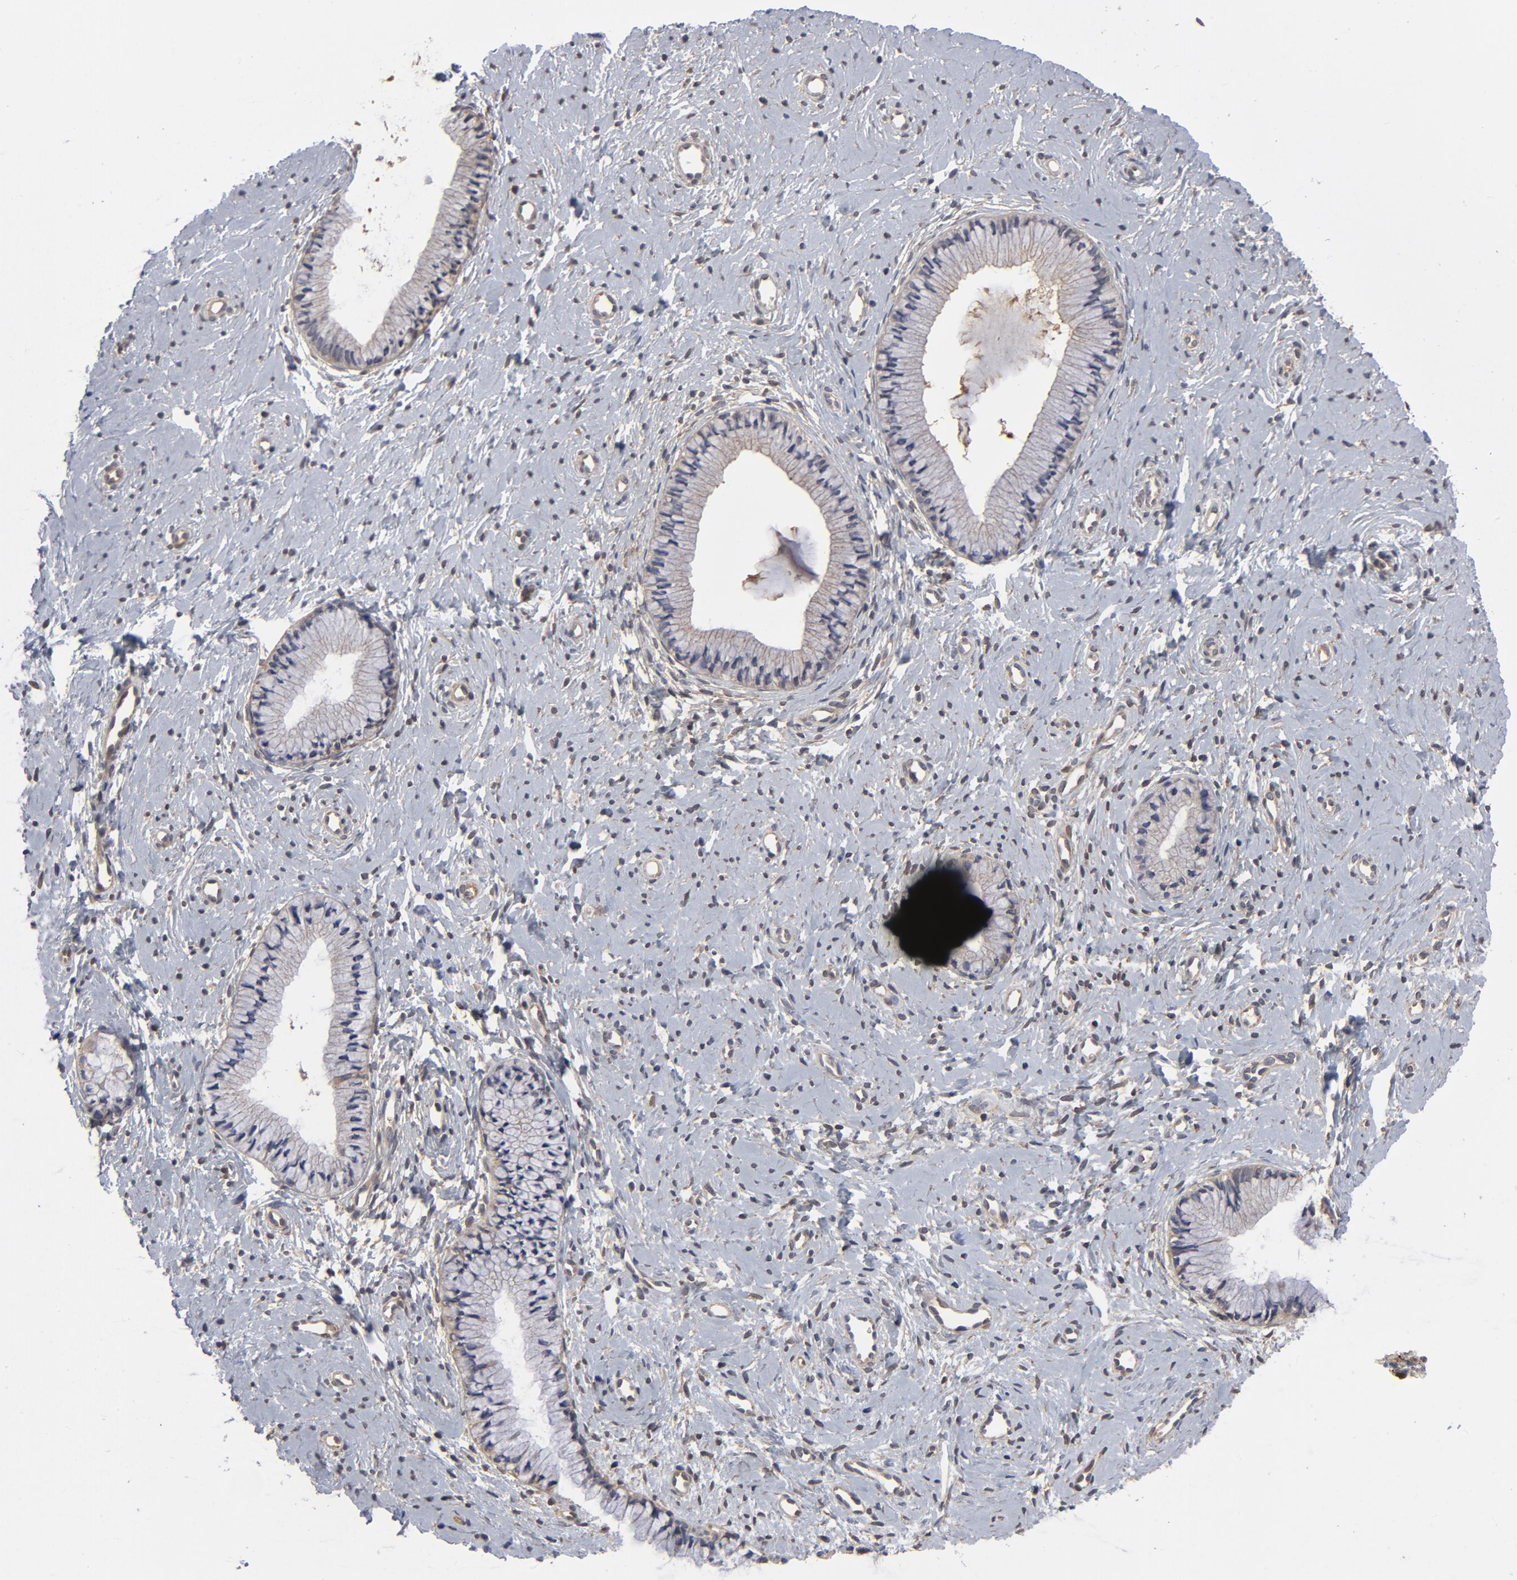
{"staining": {"intensity": "negative", "quantity": "none", "location": "none"}, "tissue": "cervix", "cell_type": "Glandular cells", "image_type": "normal", "snomed": [{"axis": "morphology", "description": "Normal tissue, NOS"}, {"axis": "topography", "description": "Cervix"}], "caption": "Glandular cells show no significant protein staining in normal cervix. (IHC, brightfield microscopy, high magnification).", "gene": "ASMTL", "patient": {"sex": "female", "age": 46}}